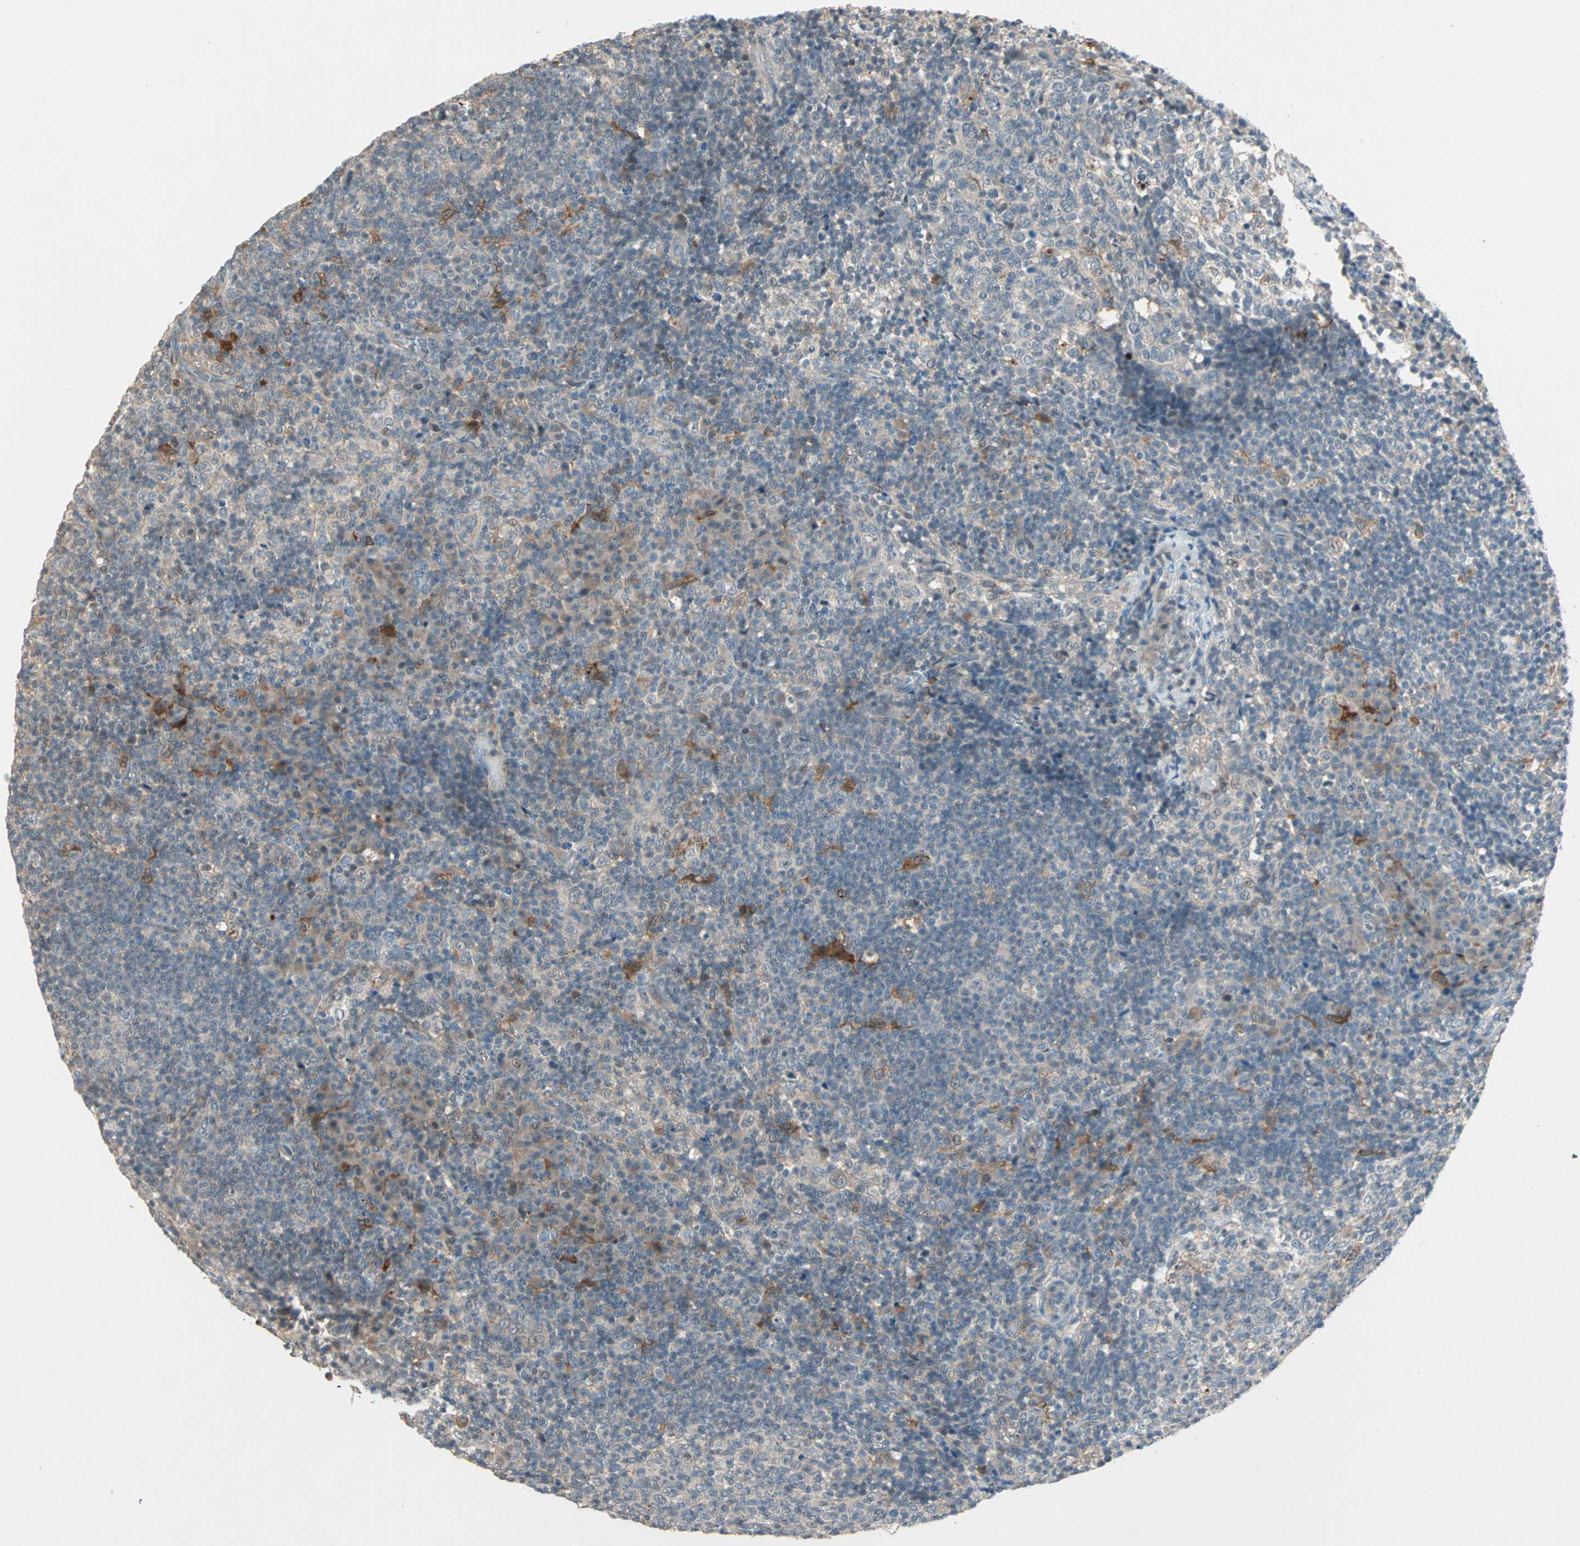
{"staining": {"intensity": "strong", "quantity": "25%-75%", "location": "cytoplasmic/membranous"}, "tissue": "lymph node", "cell_type": "Germinal center cells", "image_type": "normal", "snomed": [{"axis": "morphology", "description": "Normal tissue, NOS"}, {"axis": "morphology", "description": "Inflammation, NOS"}, {"axis": "topography", "description": "Lymph node"}], "caption": "Immunohistochemistry (IHC) of normal human lymph node reveals high levels of strong cytoplasmic/membranous positivity in approximately 25%-75% of germinal center cells.", "gene": "RTL6", "patient": {"sex": "male", "age": 55}}